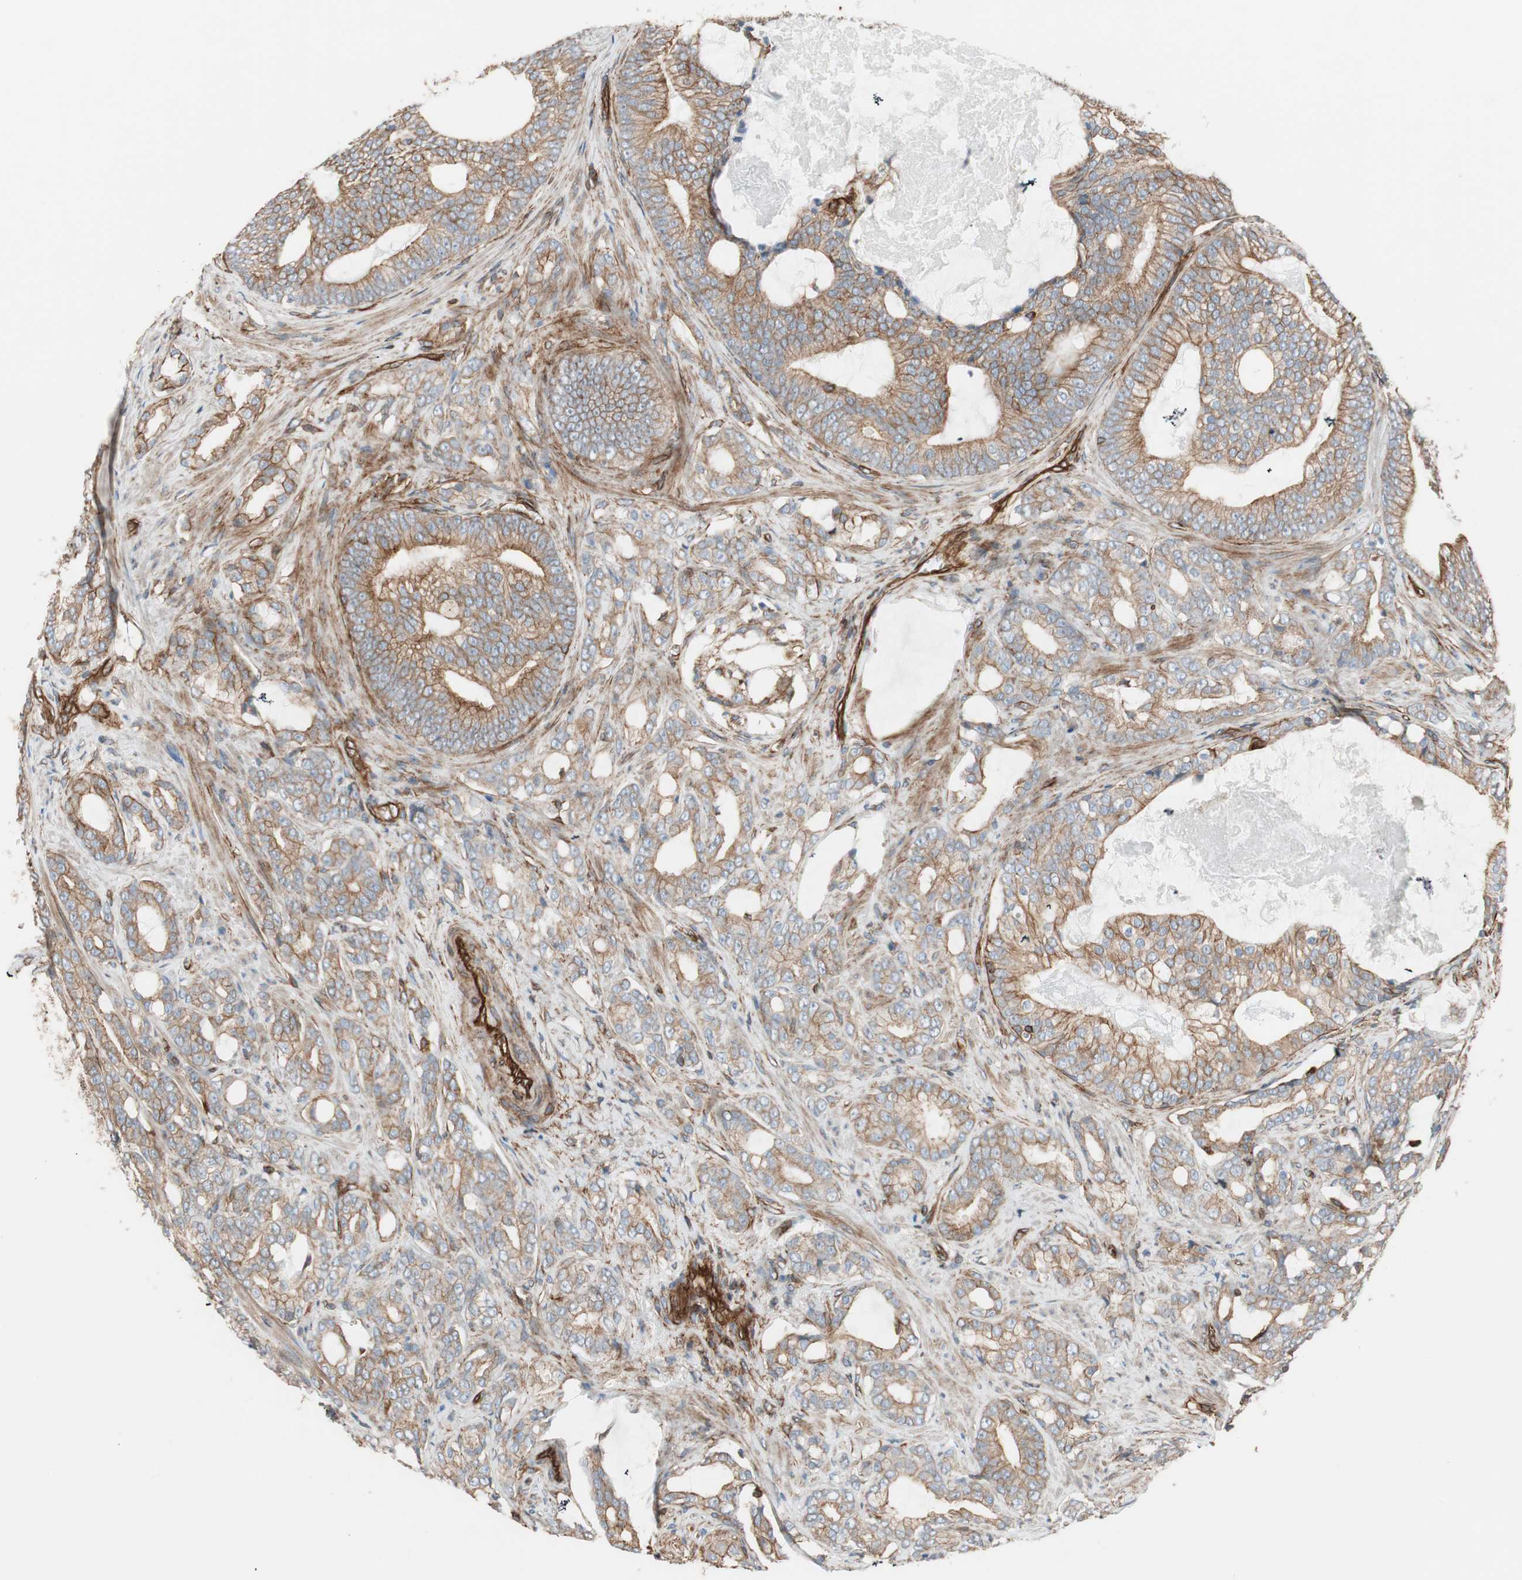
{"staining": {"intensity": "moderate", "quantity": ">75%", "location": "cytoplasmic/membranous"}, "tissue": "prostate cancer", "cell_type": "Tumor cells", "image_type": "cancer", "snomed": [{"axis": "morphology", "description": "Adenocarcinoma, Low grade"}, {"axis": "topography", "description": "Prostate"}], "caption": "Adenocarcinoma (low-grade) (prostate) was stained to show a protein in brown. There is medium levels of moderate cytoplasmic/membranous staining in approximately >75% of tumor cells.", "gene": "TCTA", "patient": {"sex": "male", "age": 58}}